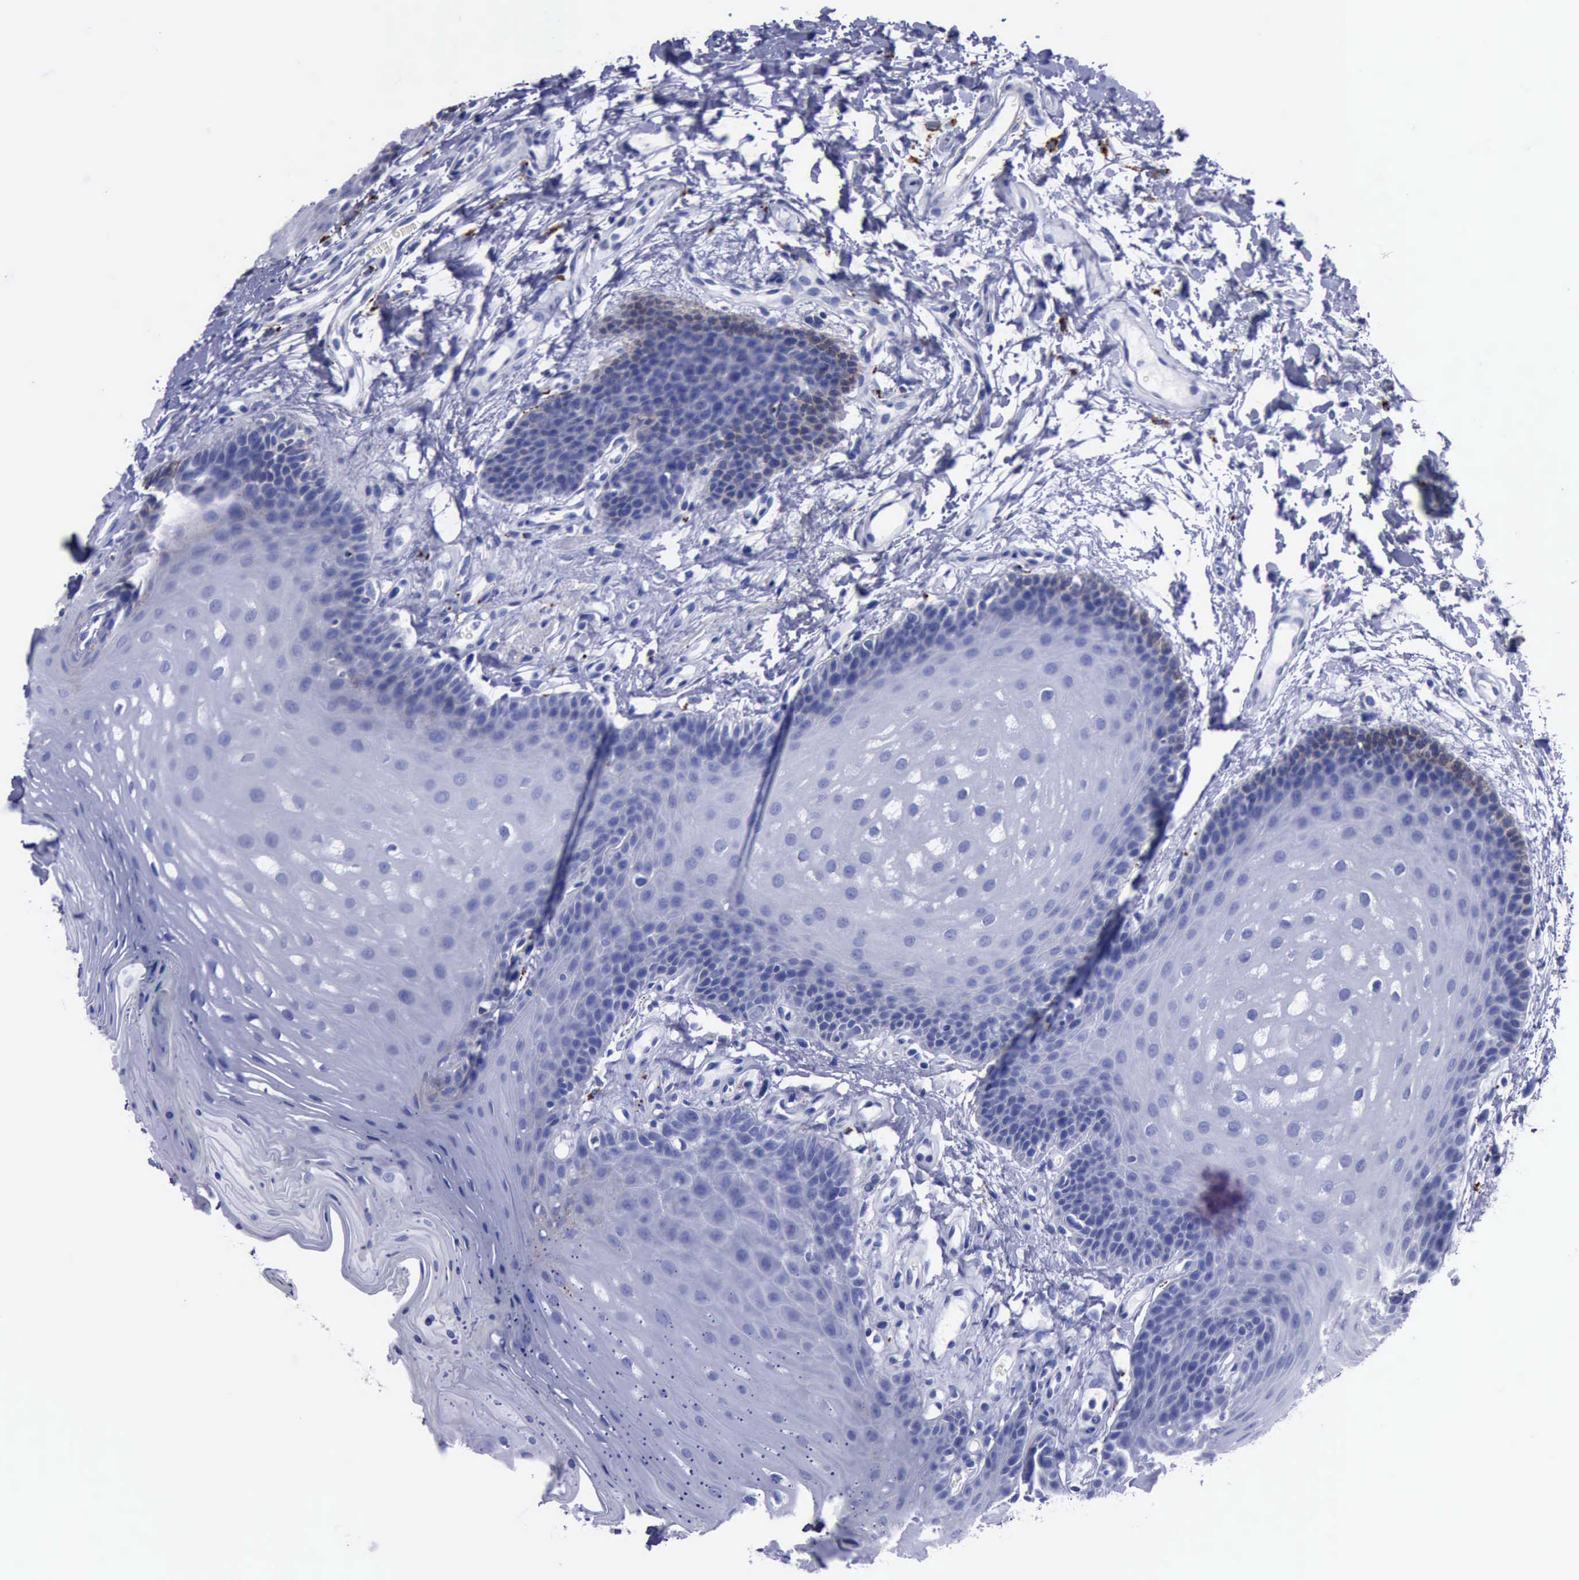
{"staining": {"intensity": "weak", "quantity": "<25%", "location": "cytoplasmic/membranous"}, "tissue": "oral mucosa", "cell_type": "Squamous epithelial cells", "image_type": "normal", "snomed": [{"axis": "morphology", "description": "Normal tissue, NOS"}, {"axis": "topography", "description": "Oral tissue"}], "caption": "IHC image of normal oral mucosa: oral mucosa stained with DAB shows no significant protein expression in squamous epithelial cells.", "gene": "CTSD", "patient": {"sex": "male", "age": 62}}